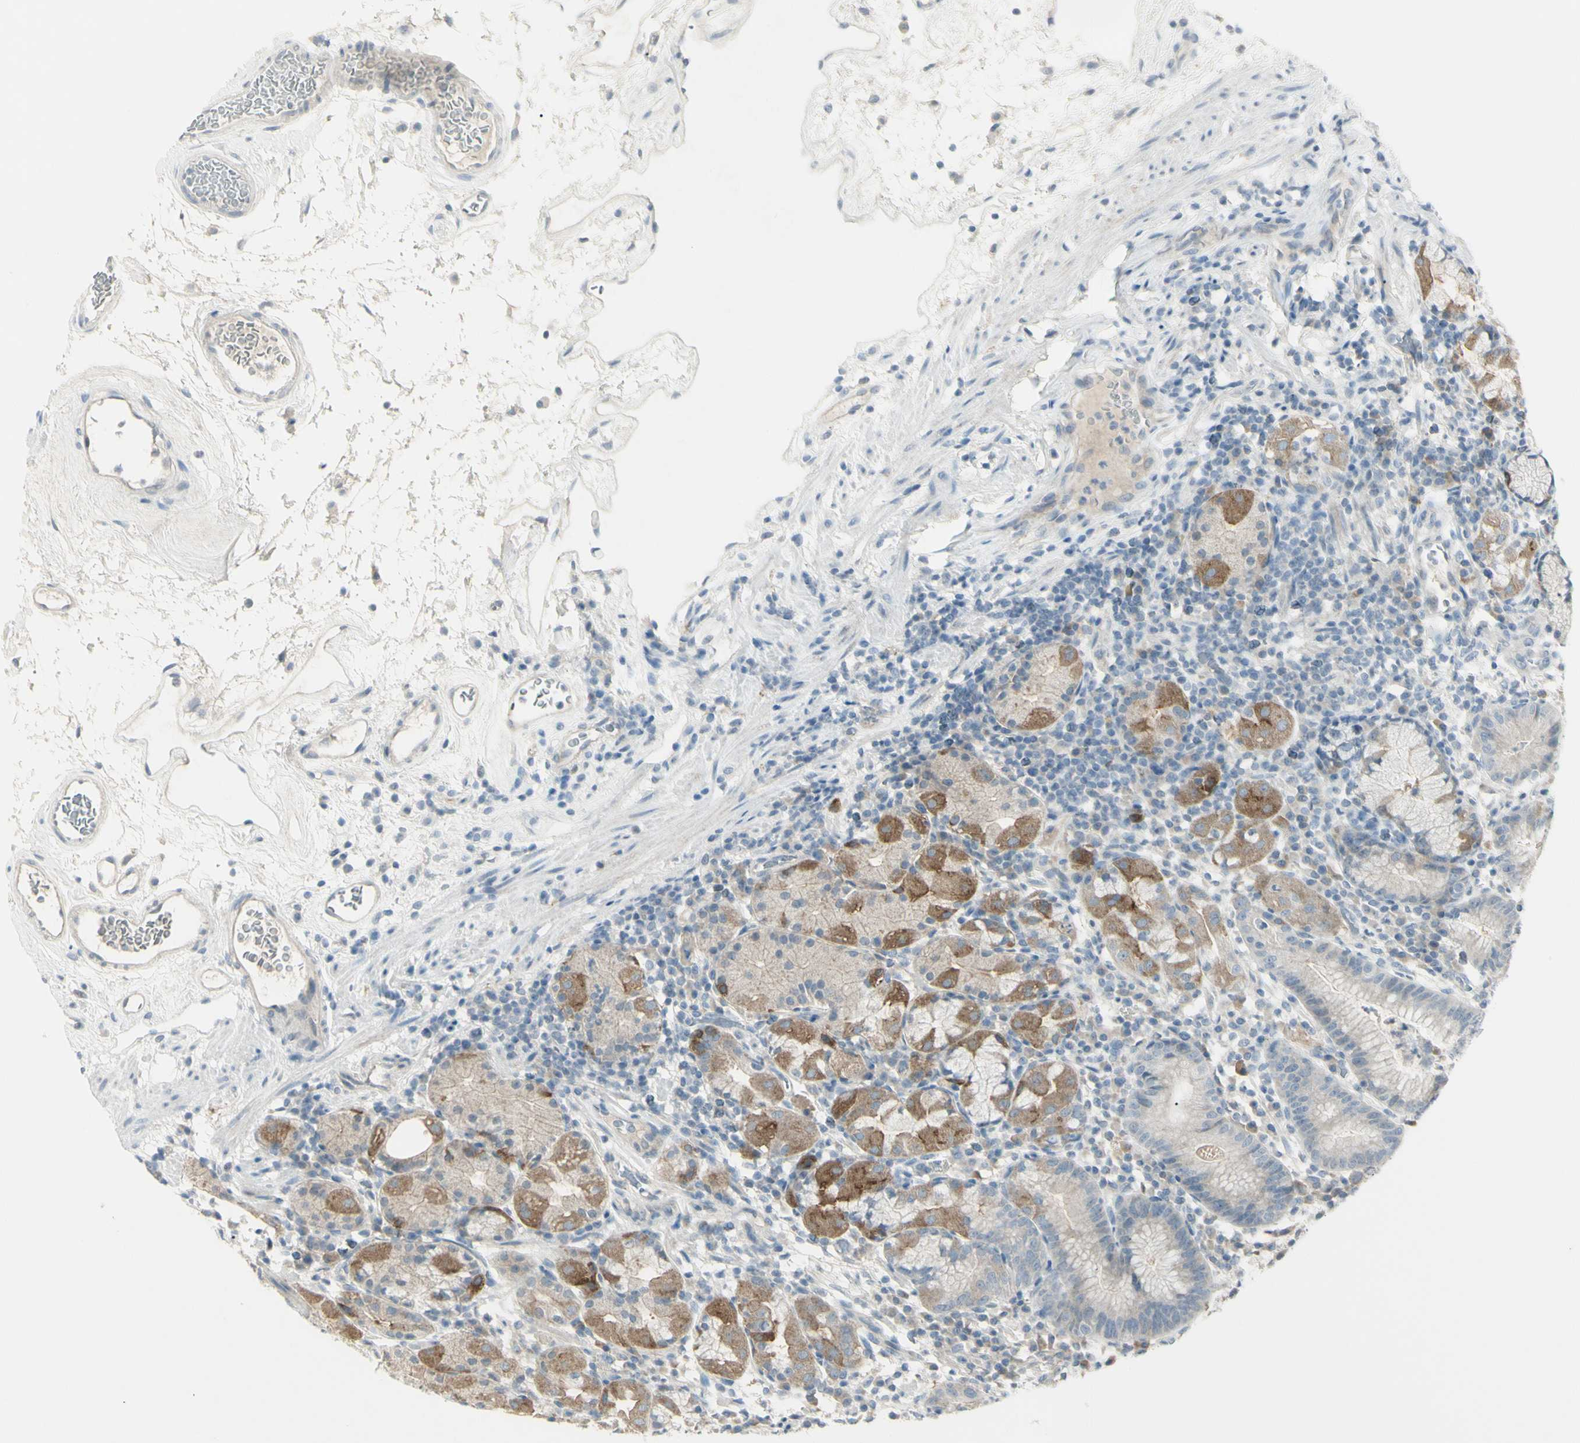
{"staining": {"intensity": "moderate", "quantity": "<25%", "location": "cytoplasmic/membranous"}, "tissue": "stomach", "cell_type": "Glandular cells", "image_type": "normal", "snomed": [{"axis": "morphology", "description": "Normal tissue, NOS"}, {"axis": "topography", "description": "Stomach"}, {"axis": "topography", "description": "Stomach, lower"}], "caption": "Protein staining exhibits moderate cytoplasmic/membranous staining in about <25% of glandular cells in unremarkable stomach.", "gene": "SH3GL2", "patient": {"sex": "female", "age": 75}}